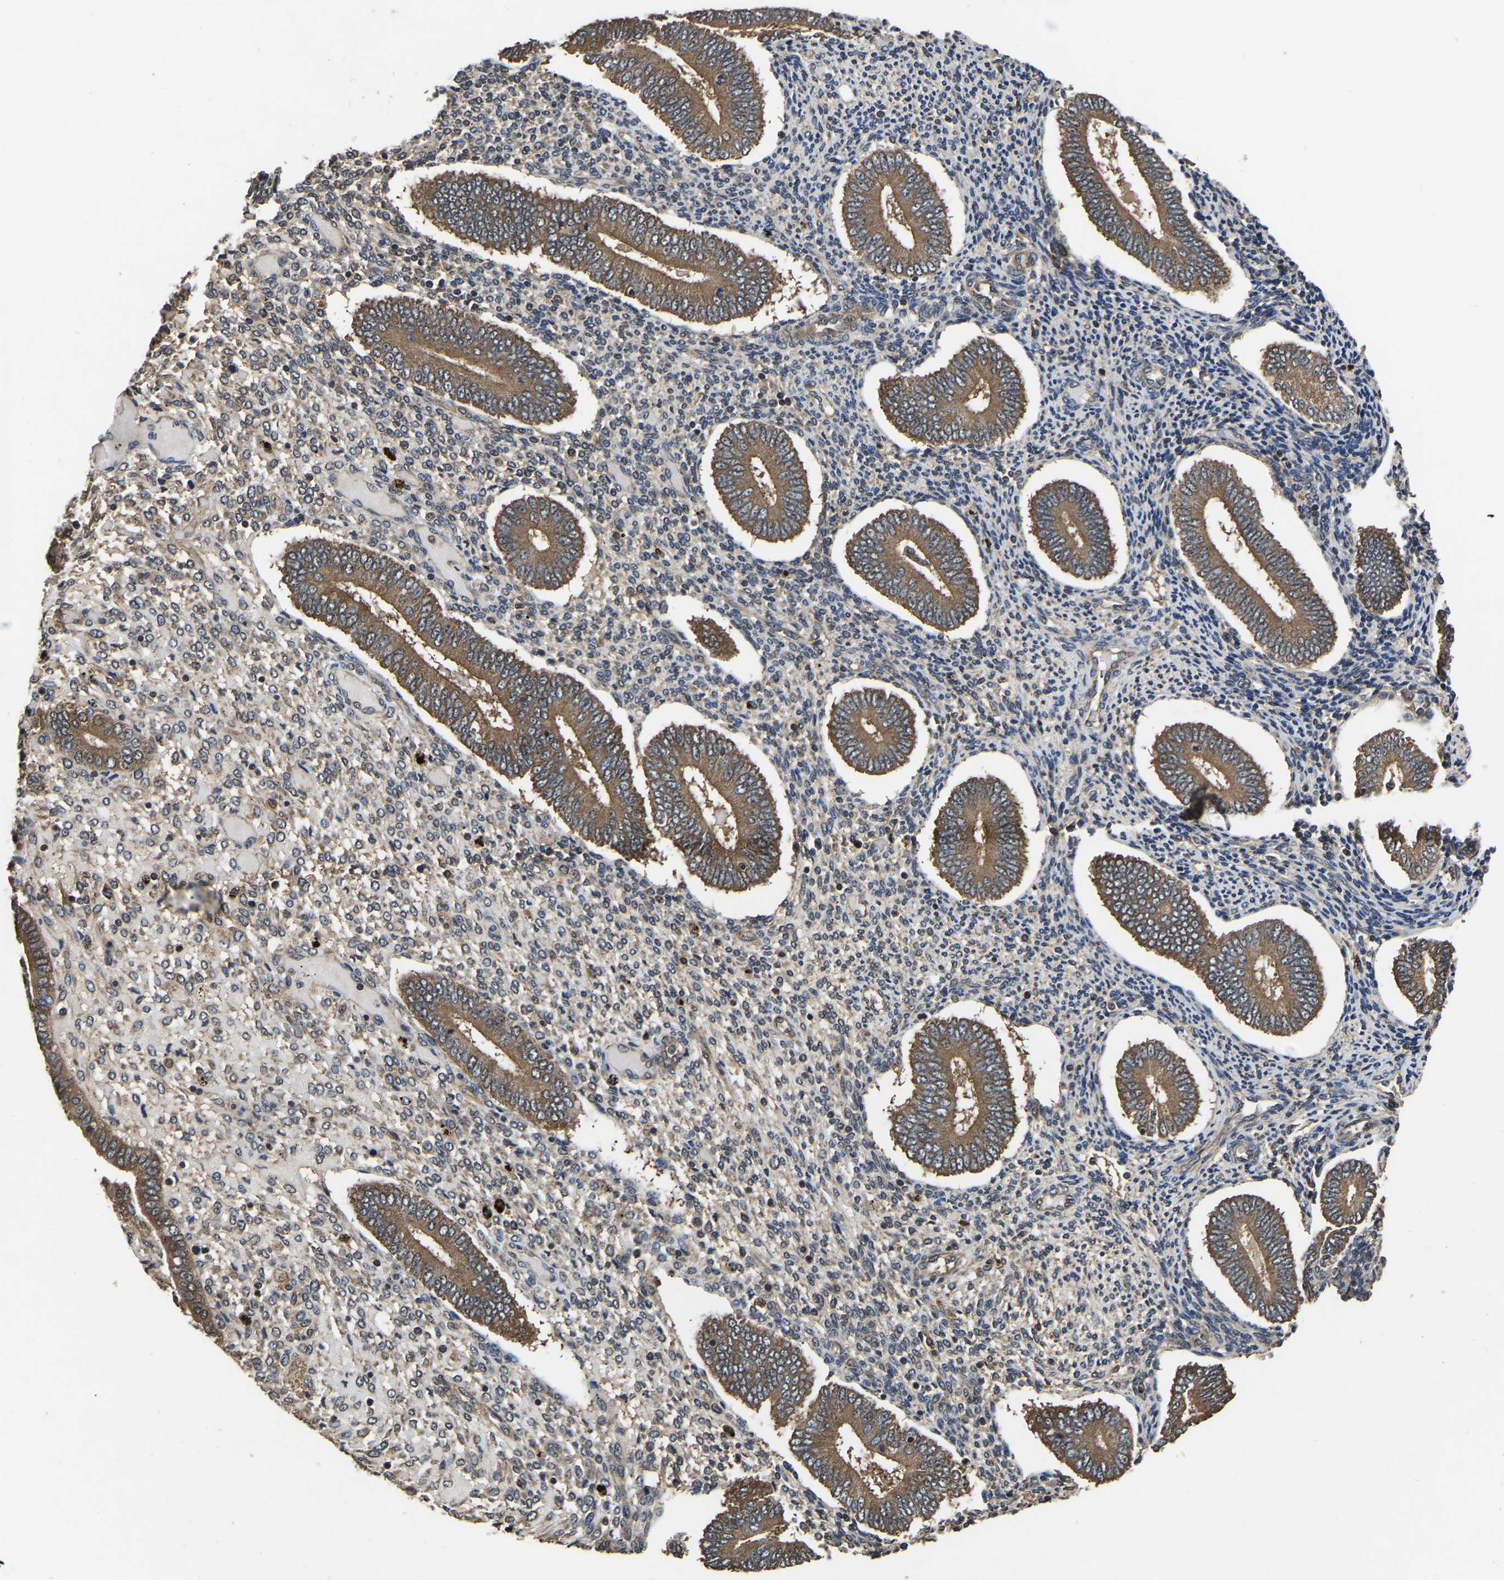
{"staining": {"intensity": "weak", "quantity": ">75%", "location": "cytoplasmic/membranous"}, "tissue": "endometrium", "cell_type": "Cells in endometrial stroma", "image_type": "normal", "snomed": [{"axis": "morphology", "description": "Normal tissue, NOS"}, {"axis": "topography", "description": "Endometrium"}], "caption": "Weak cytoplasmic/membranous positivity for a protein is identified in approximately >75% of cells in endometrial stroma of normal endometrium using IHC.", "gene": "CRYZL1", "patient": {"sex": "female", "age": 42}}